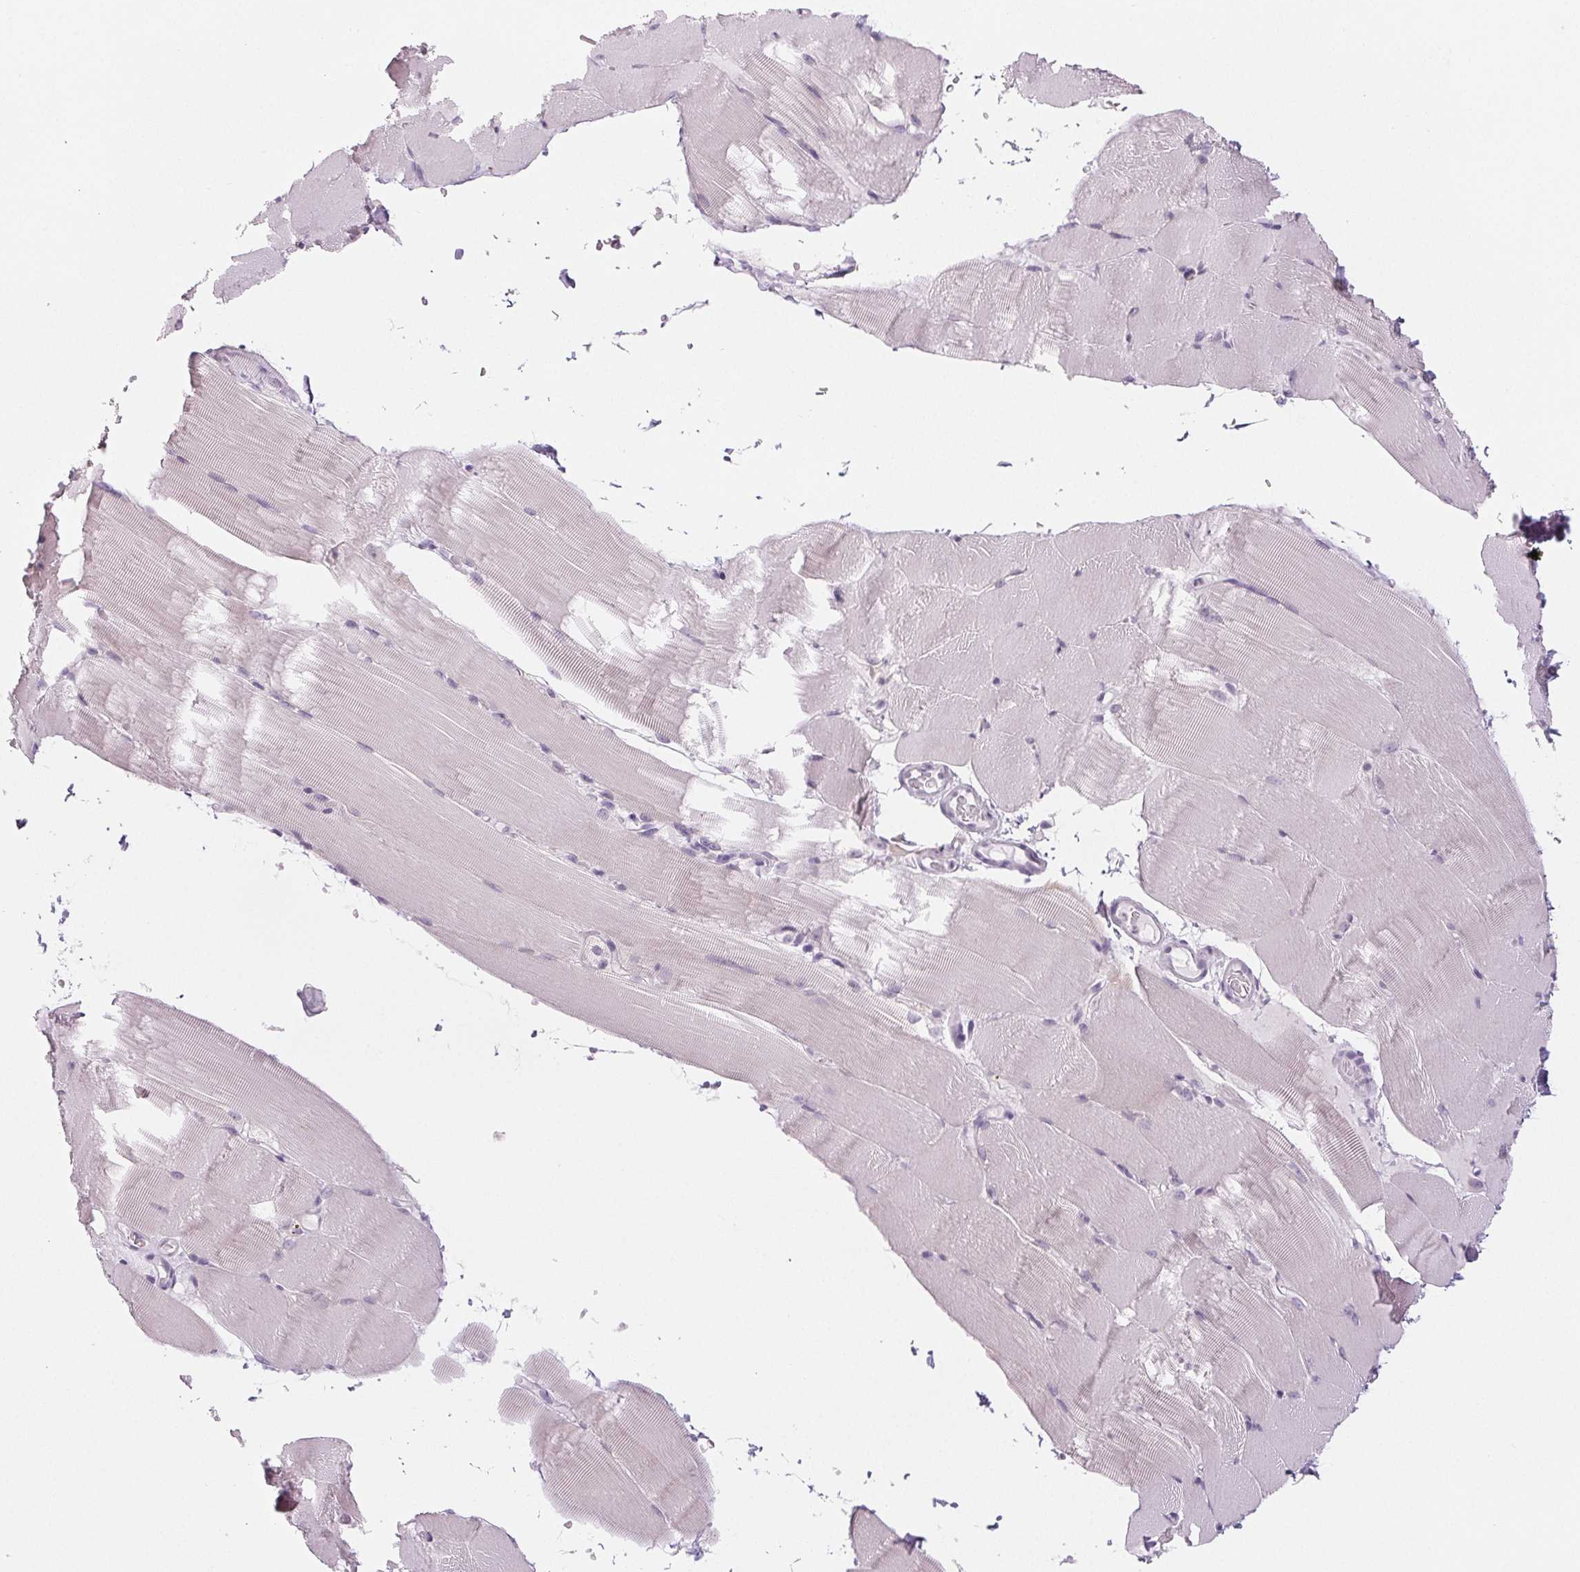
{"staining": {"intensity": "negative", "quantity": "none", "location": "none"}, "tissue": "skeletal muscle", "cell_type": "Myocytes", "image_type": "normal", "snomed": [{"axis": "morphology", "description": "Normal tissue, NOS"}, {"axis": "topography", "description": "Skeletal muscle"}], "caption": "A high-resolution micrograph shows immunohistochemistry (IHC) staining of normal skeletal muscle, which shows no significant positivity in myocytes.", "gene": "EHHADH", "patient": {"sex": "female", "age": 37}}